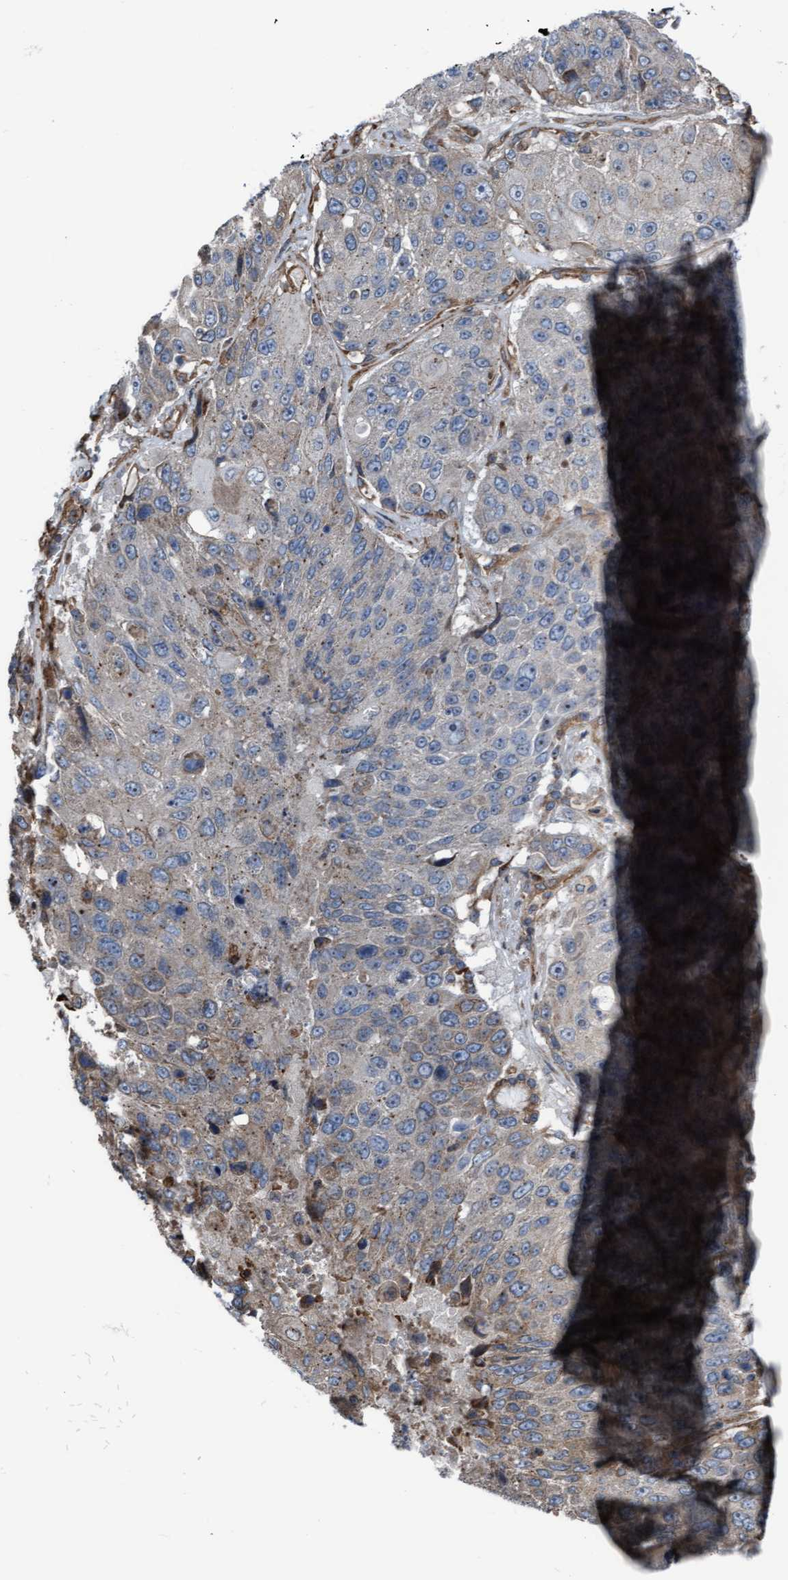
{"staining": {"intensity": "weak", "quantity": "<25%", "location": "cytoplasmic/membranous"}, "tissue": "lung cancer", "cell_type": "Tumor cells", "image_type": "cancer", "snomed": [{"axis": "morphology", "description": "Squamous cell carcinoma, NOS"}, {"axis": "topography", "description": "Lung"}], "caption": "Immunohistochemistry photomicrograph of neoplastic tissue: lung squamous cell carcinoma stained with DAB (3,3'-diaminobenzidine) demonstrates no significant protein positivity in tumor cells. Brightfield microscopy of IHC stained with DAB (brown) and hematoxylin (blue), captured at high magnification.", "gene": "RAP1GAP2", "patient": {"sex": "male", "age": 61}}